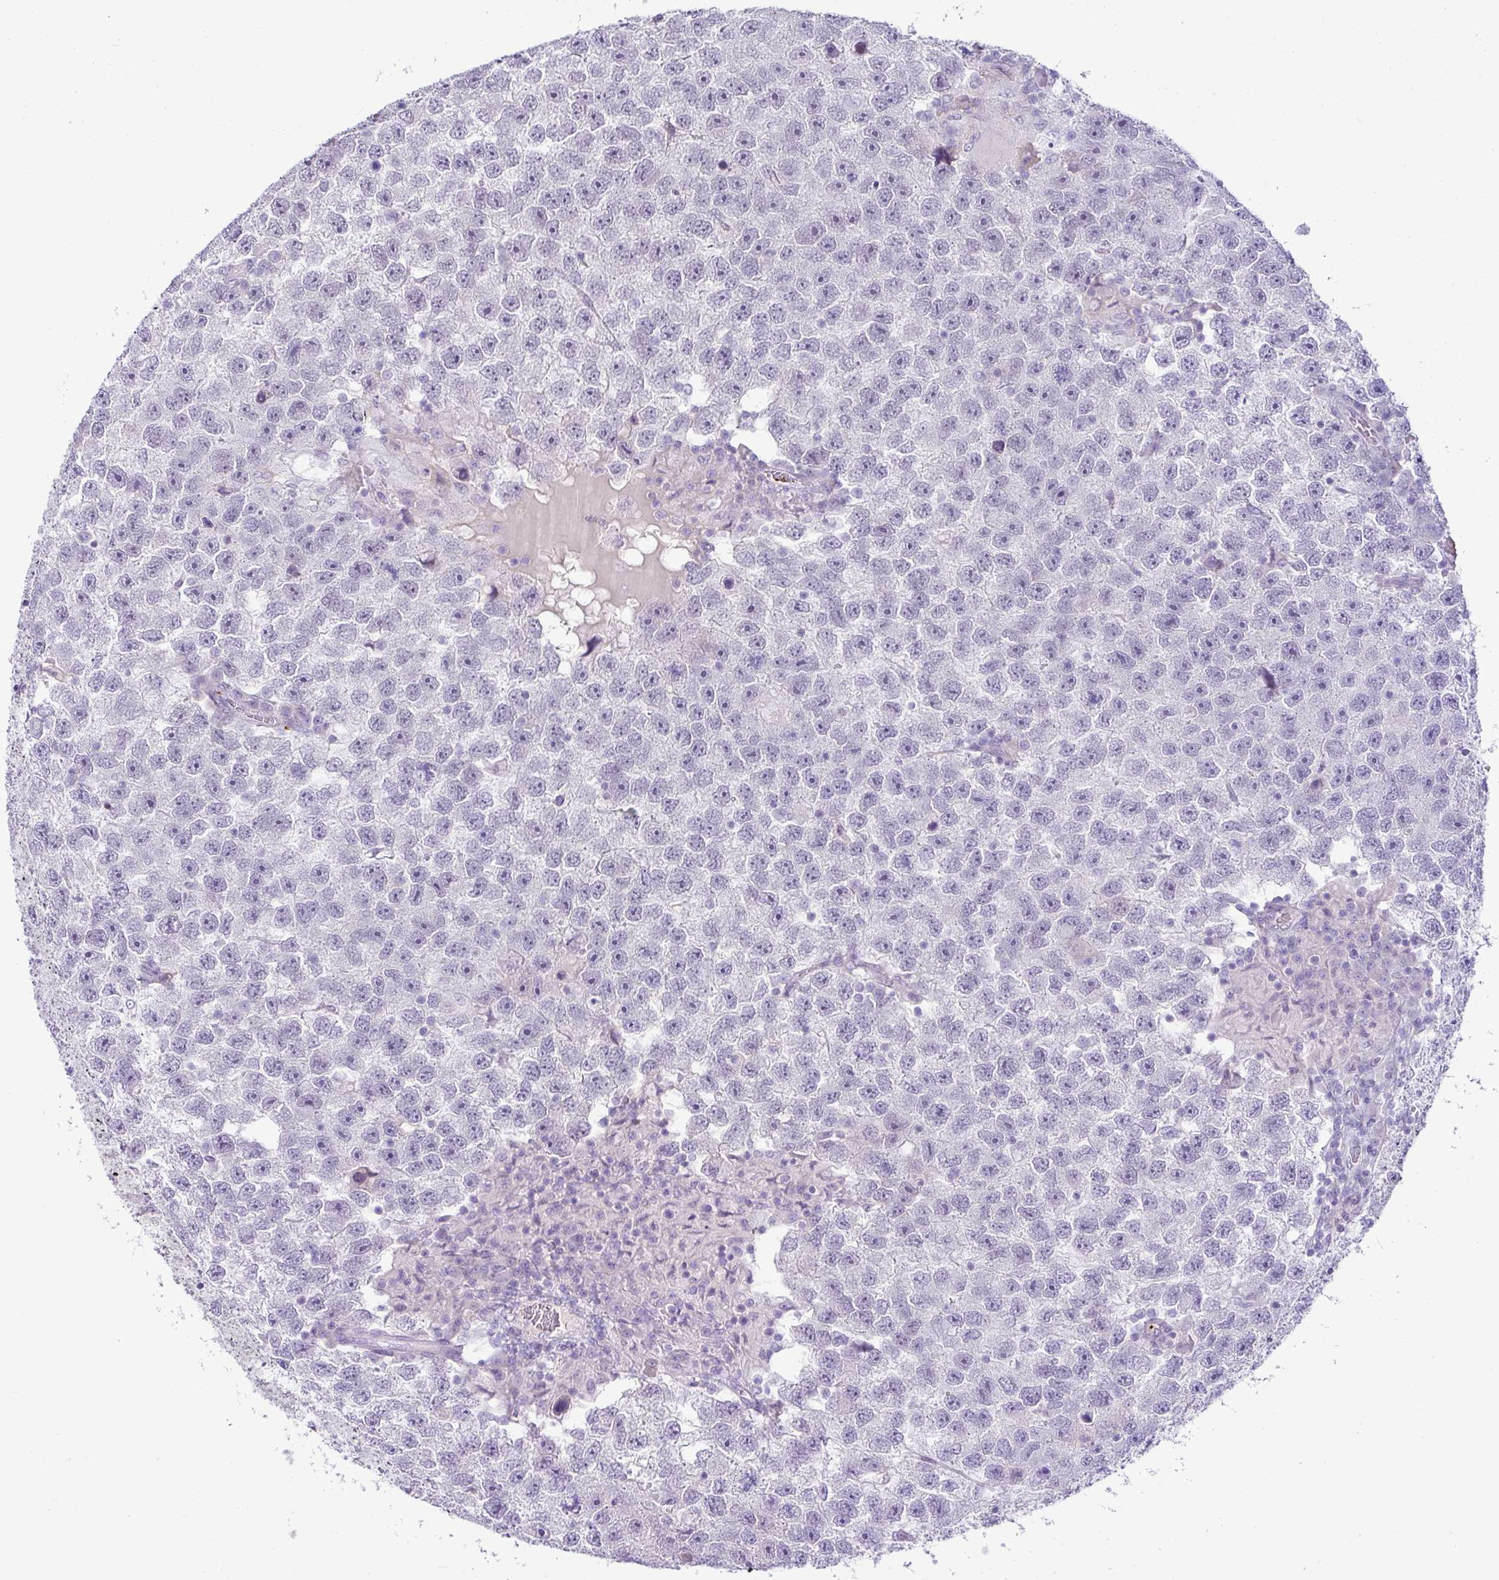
{"staining": {"intensity": "negative", "quantity": "none", "location": "none"}, "tissue": "testis cancer", "cell_type": "Tumor cells", "image_type": "cancer", "snomed": [{"axis": "morphology", "description": "Seminoma, NOS"}, {"axis": "topography", "description": "Testis"}], "caption": "This is a micrograph of immunohistochemistry (IHC) staining of testis cancer, which shows no staining in tumor cells. Brightfield microscopy of immunohistochemistry stained with DAB (brown) and hematoxylin (blue), captured at high magnification.", "gene": "CMTM5", "patient": {"sex": "male", "age": 26}}